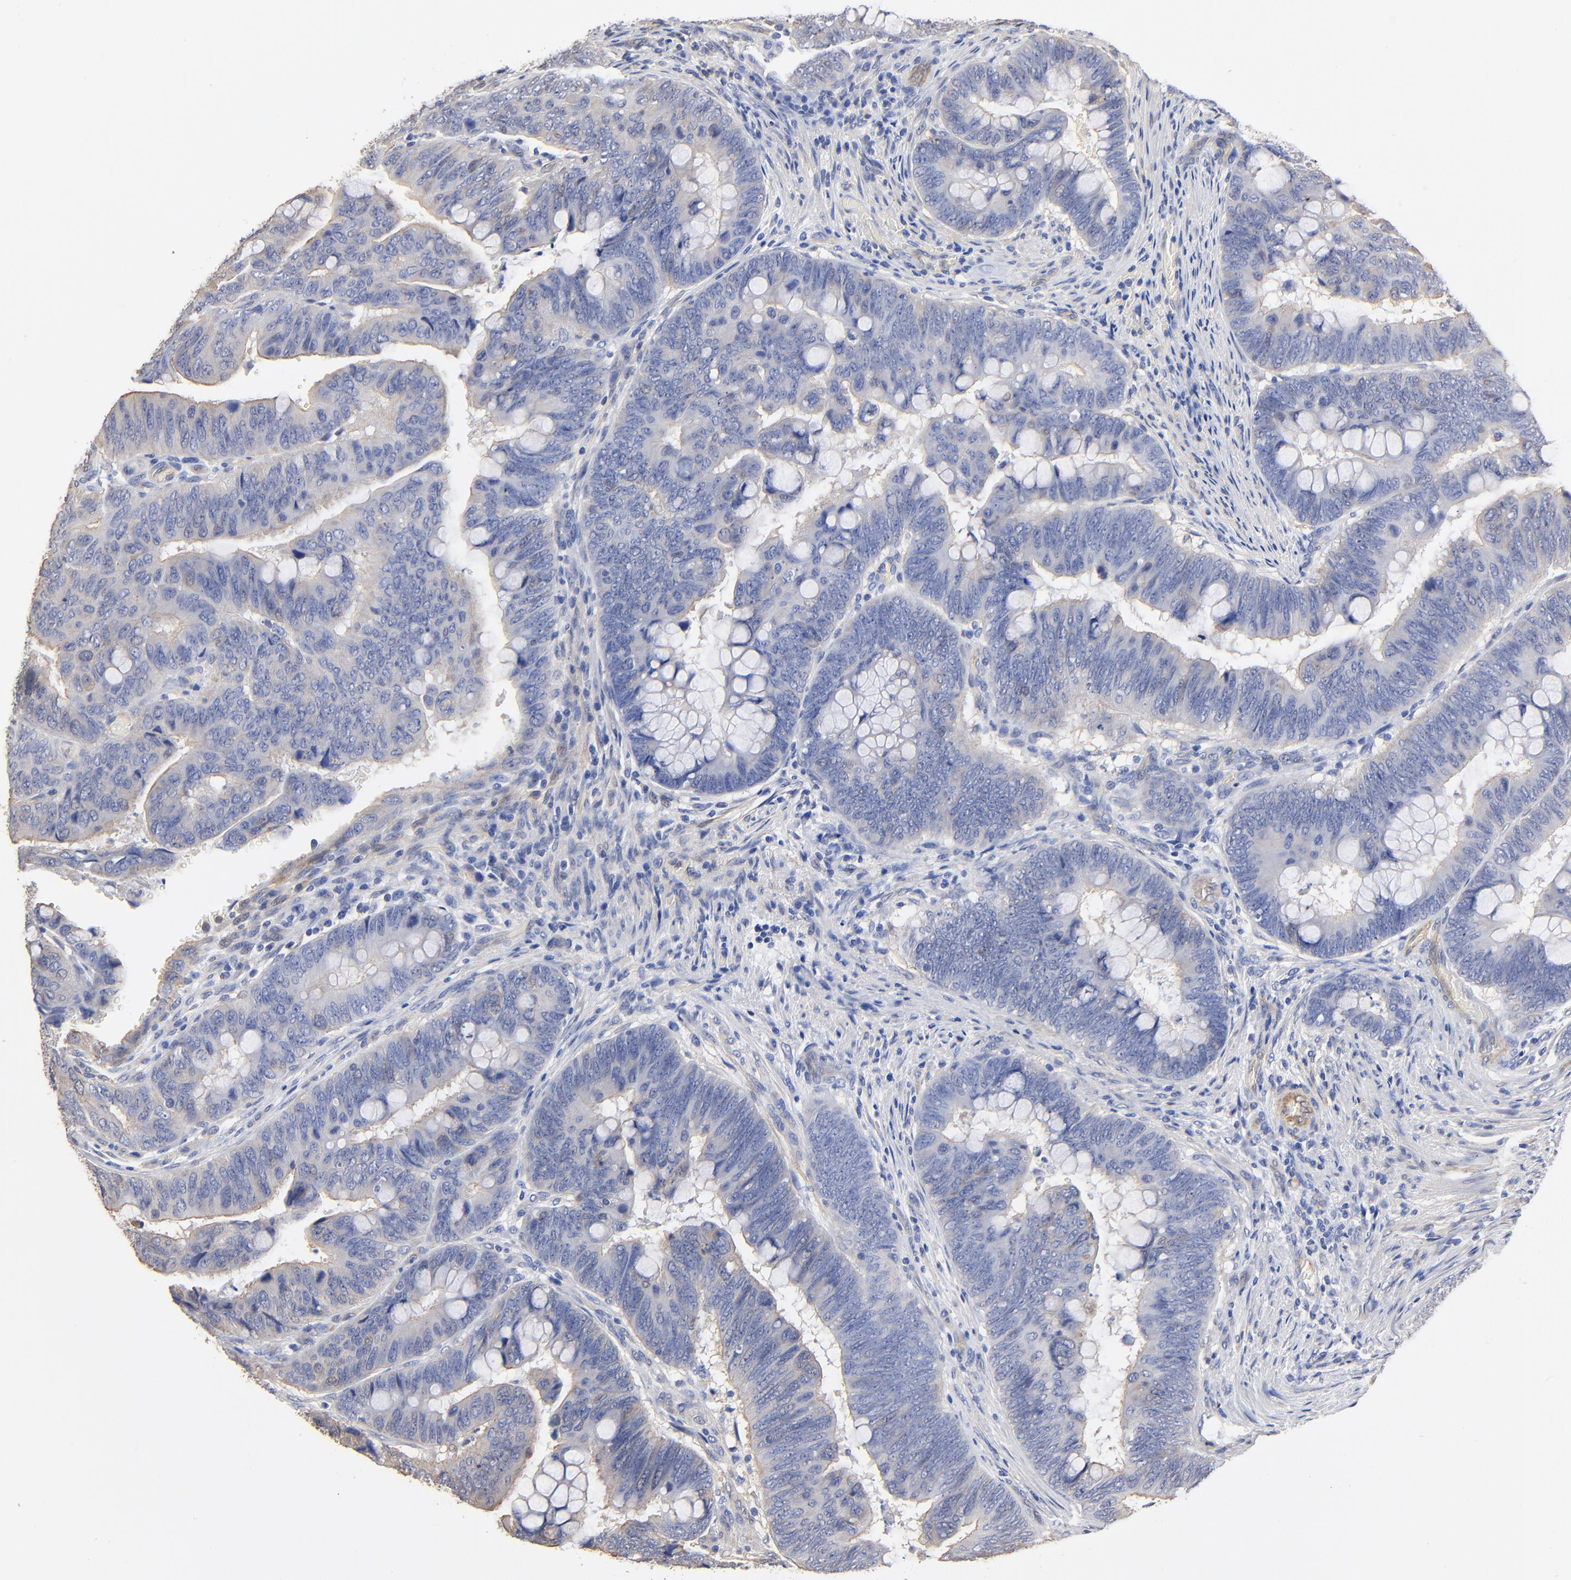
{"staining": {"intensity": "negative", "quantity": "none", "location": "none"}, "tissue": "colorectal cancer", "cell_type": "Tumor cells", "image_type": "cancer", "snomed": [{"axis": "morphology", "description": "Normal tissue, NOS"}, {"axis": "morphology", "description": "Adenocarcinoma, NOS"}, {"axis": "topography", "description": "Rectum"}], "caption": "Human colorectal cancer stained for a protein using IHC displays no positivity in tumor cells.", "gene": "TAGLN2", "patient": {"sex": "male", "age": 92}}